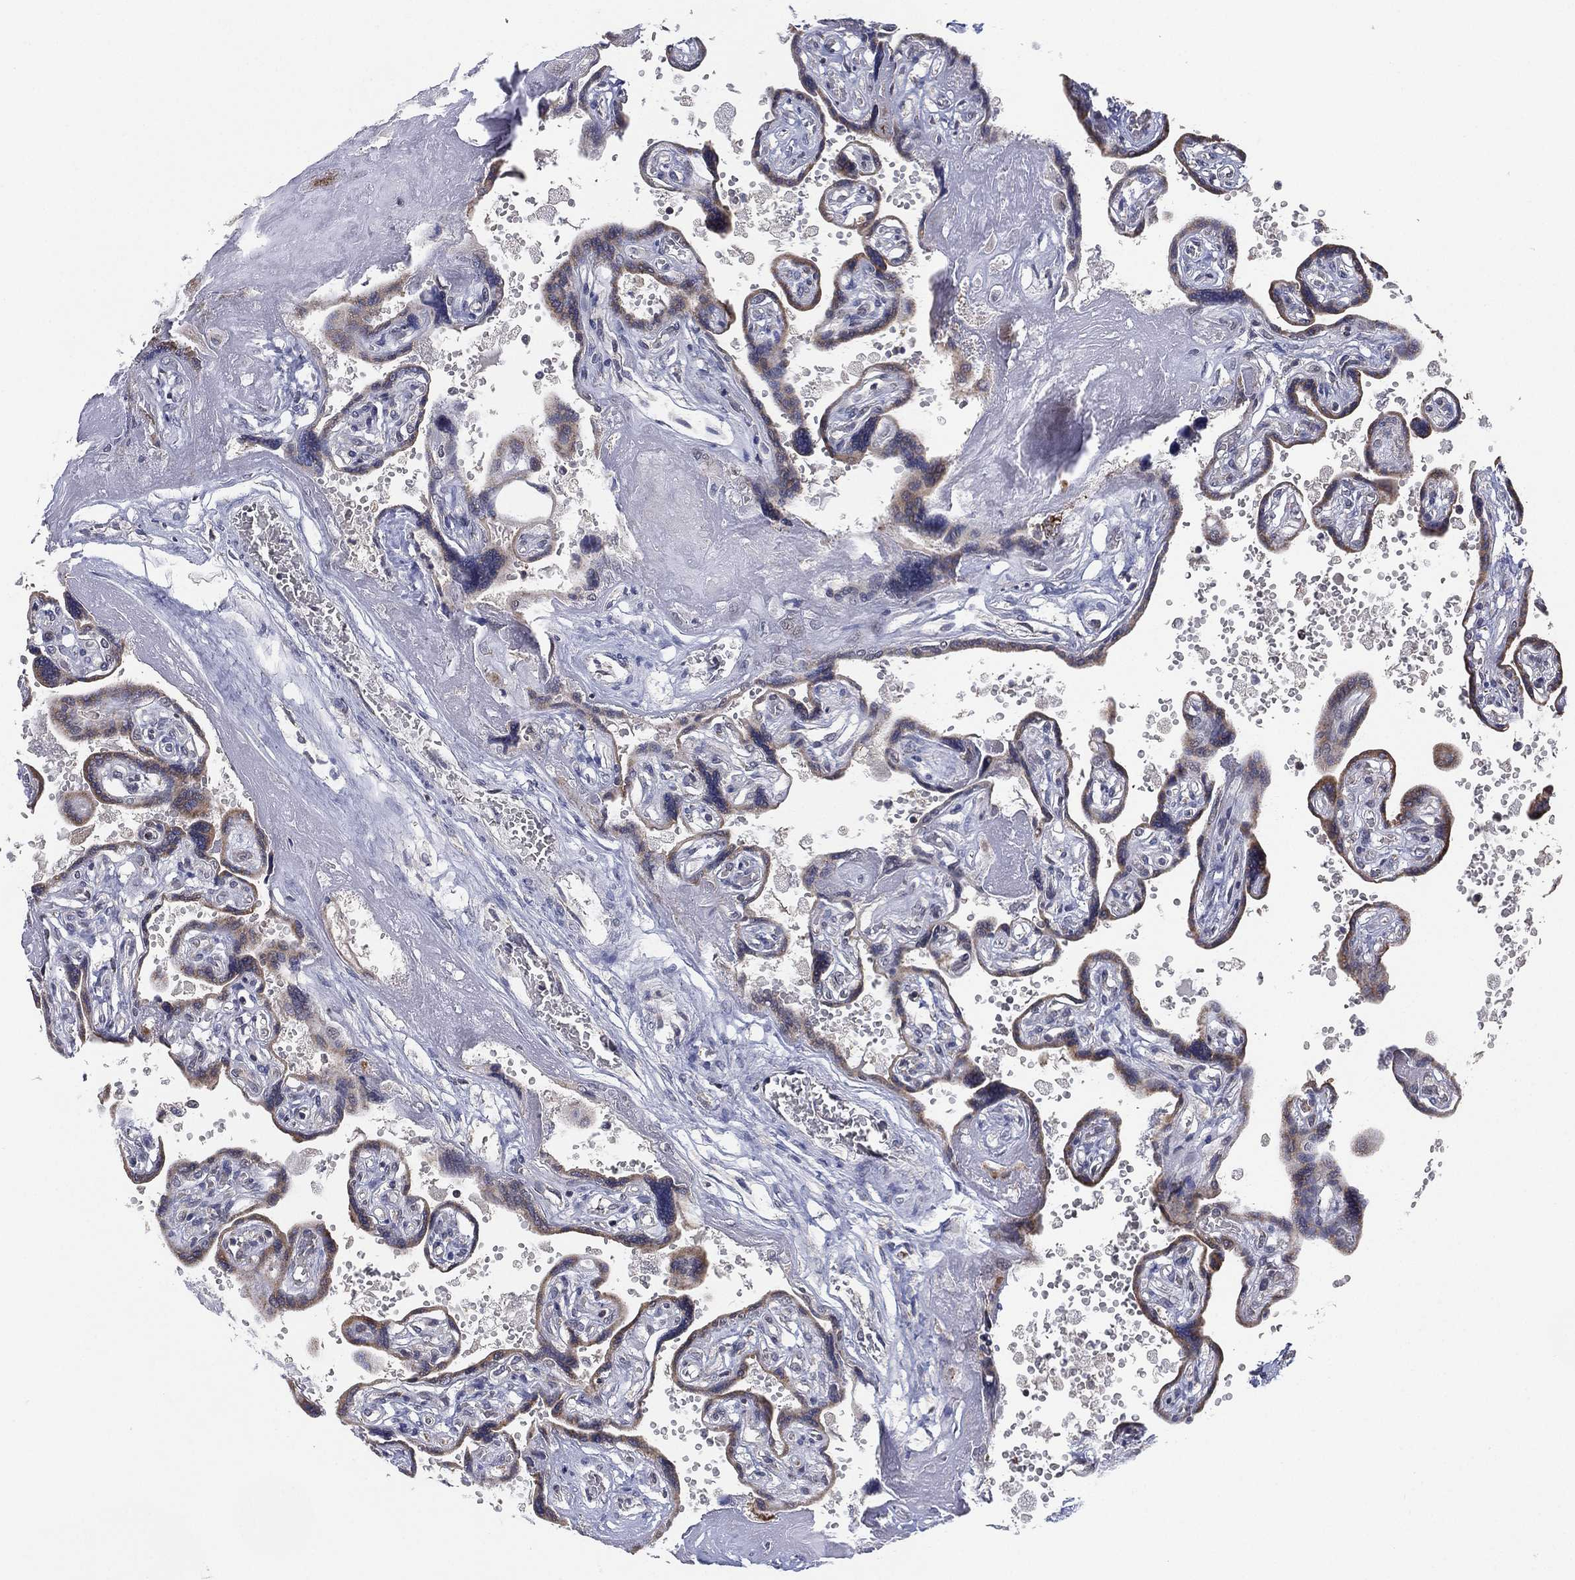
{"staining": {"intensity": "weak", "quantity": "25%-75%", "location": "cytoplasmic/membranous"}, "tissue": "placenta", "cell_type": "Trophoblastic cells", "image_type": "normal", "snomed": [{"axis": "morphology", "description": "Normal tissue, NOS"}, {"axis": "topography", "description": "Placenta"}], "caption": "Weak cytoplasmic/membranous protein positivity is seen in about 25%-75% of trophoblastic cells in placenta. (brown staining indicates protein expression, while blue staining denotes nuclei).", "gene": "PSMG4", "patient": {"sex": "female", "age": 32}}